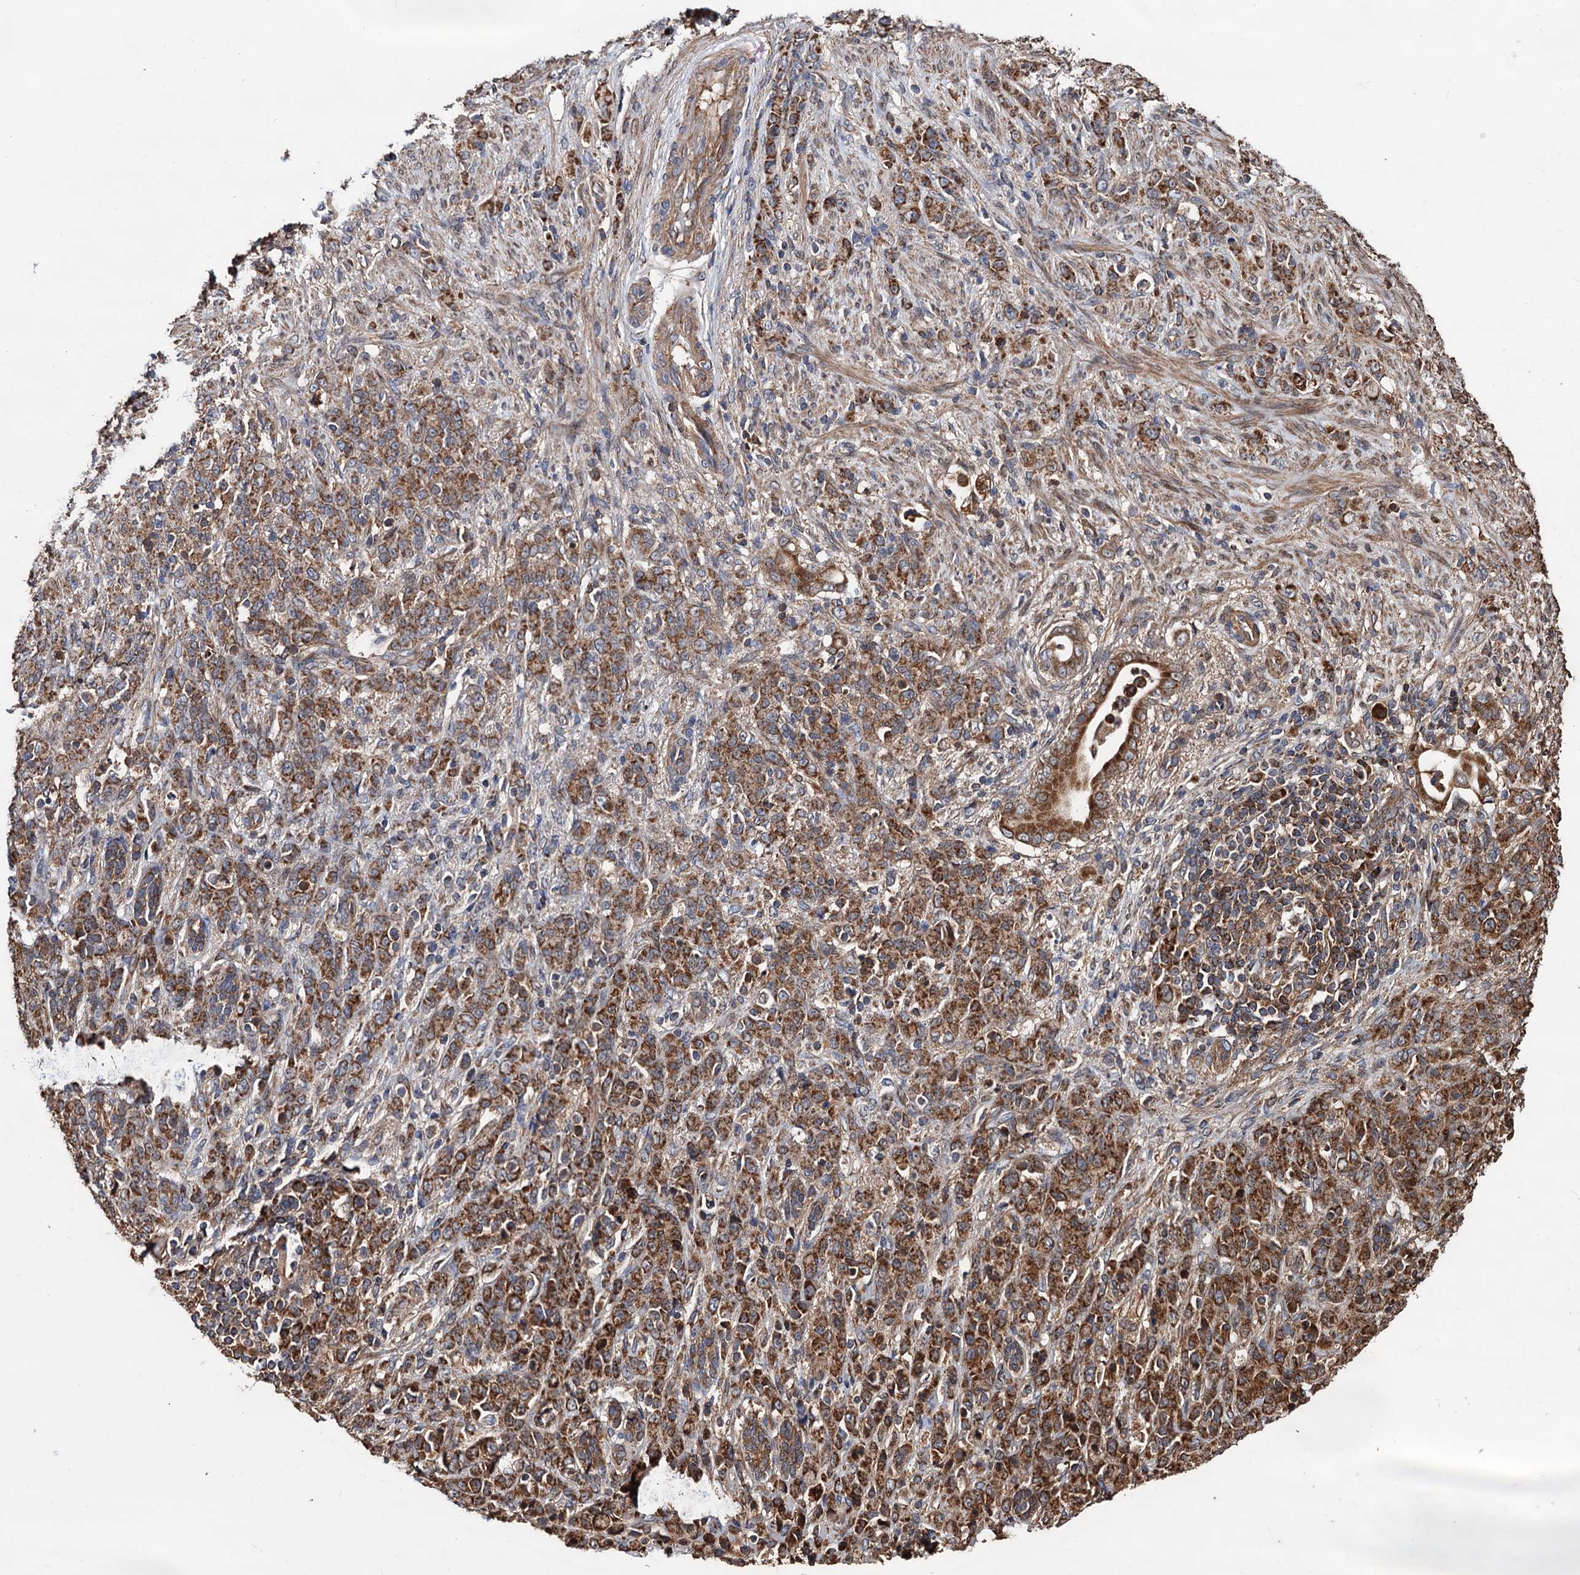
{"staining": {"intensity": "moderate", "quantity": ">75%", "location": "cytoplasmic/membranous"}, "tissue": "stomach cancer", "cell_type": "Tumor cells", "image_type": "cancer", "snomed": [{"axis": "morphology", "description": "Adenocarcinoma, NOS"}, {"axis": "topography", "description": "Stomach"}], "caption": "This is an image of immunohistochemistry staining of stomach cancer (adenocarcinoma), which shows moderate staining in the cytoplasmic/membranous of tumor cells.", "gene": "MRPL42", "patient": {"sex": "female", "age": 79}}